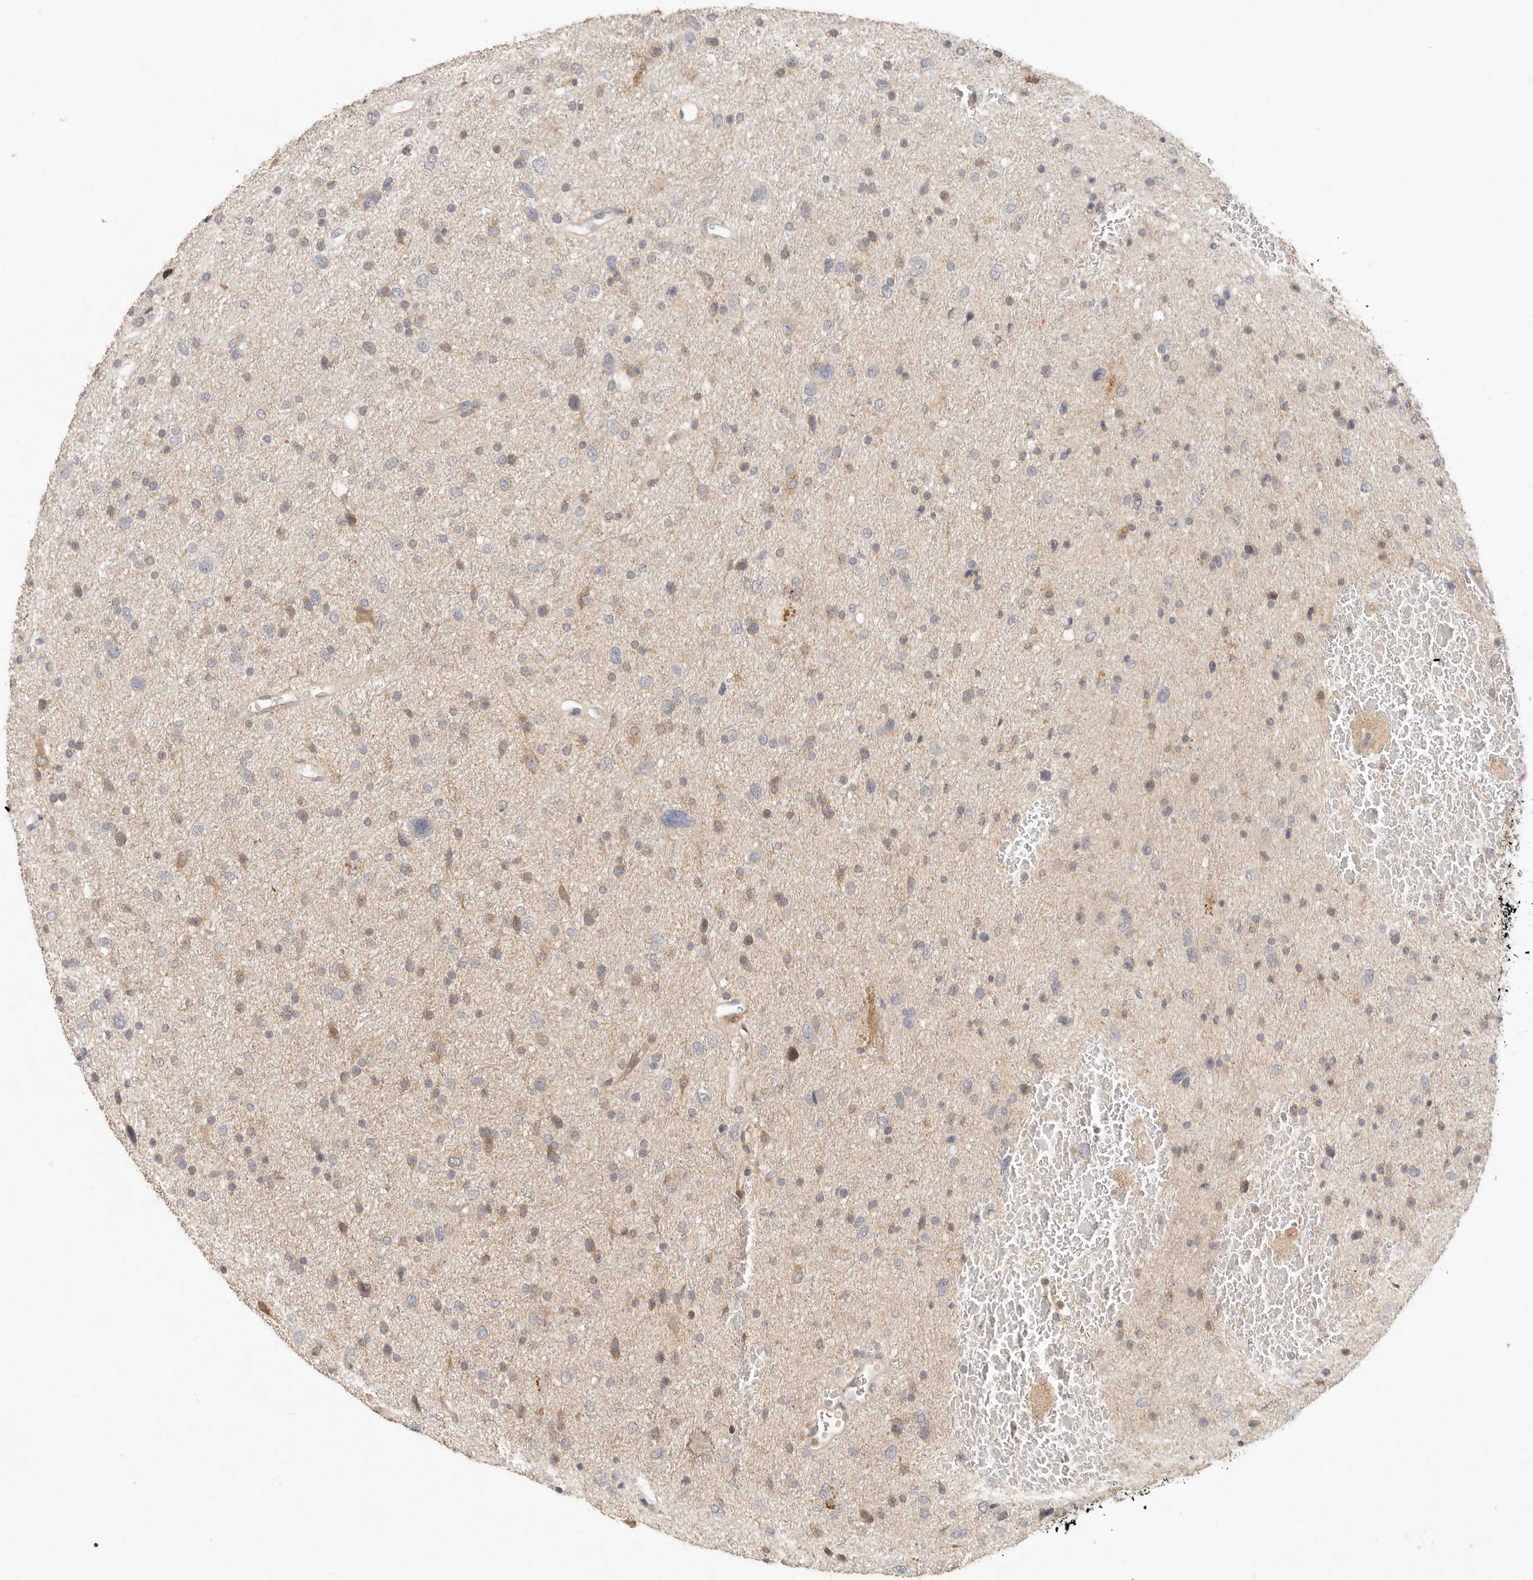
{"staining": {"intensity": "negative", "quantity": "none", "location": "none"}, "tissue": "glioma", "cell_type": "Tumor cells", "image_type": "cancer", "snomed": [{"axis": "morphology", "description": "Glioma, malignant, Low grade"}, {"axis": "topography", "description": "Brain"}], "caption": "The photomicrograph demonstrates no significant expression in tumor cells of glioma.", "gene": "ARHGEF10L", "patient": {"sex": "female", "age": 37}}